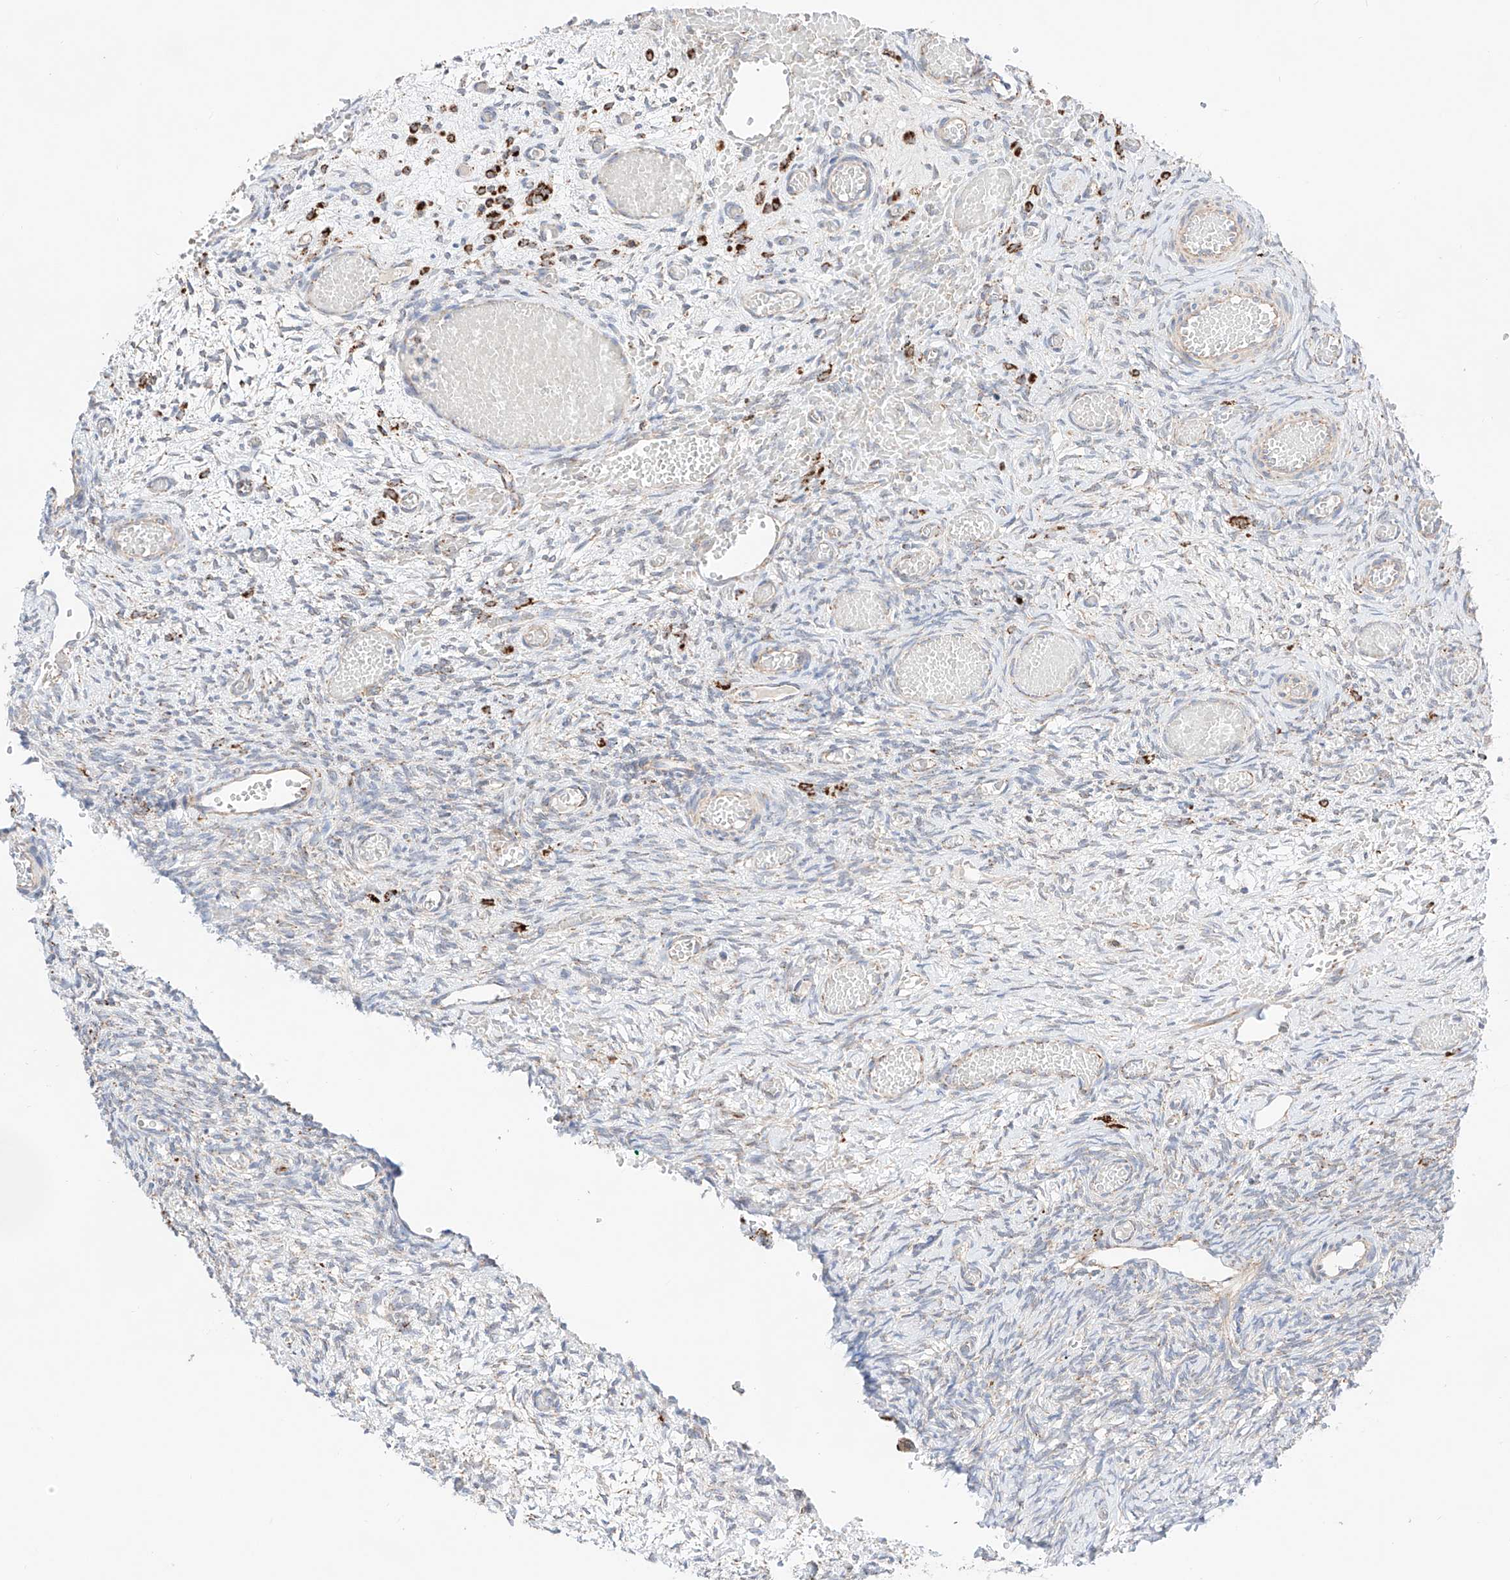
{"staining": {"intensity": "negative", "quantity": "none", "location": "none"}, "tissue": "ovary", "cell_type": "Ovarian stroma cells", "image_type": "normal", "snomed": [{"axis": "morphology", "description": "Adenocarcinoma, NOS"}, {"axis": "topography", "description": "Endometrium"}], "caption": "This micrograph is of benign ovary stained with immunohistochemistry (IHC) to label a protein in brown with the nuclei are counter-stained blue. There is no expression in ovarian stroma cells.", "gene": "KTI12", "patient": {"sex": "female", "age": 32}}